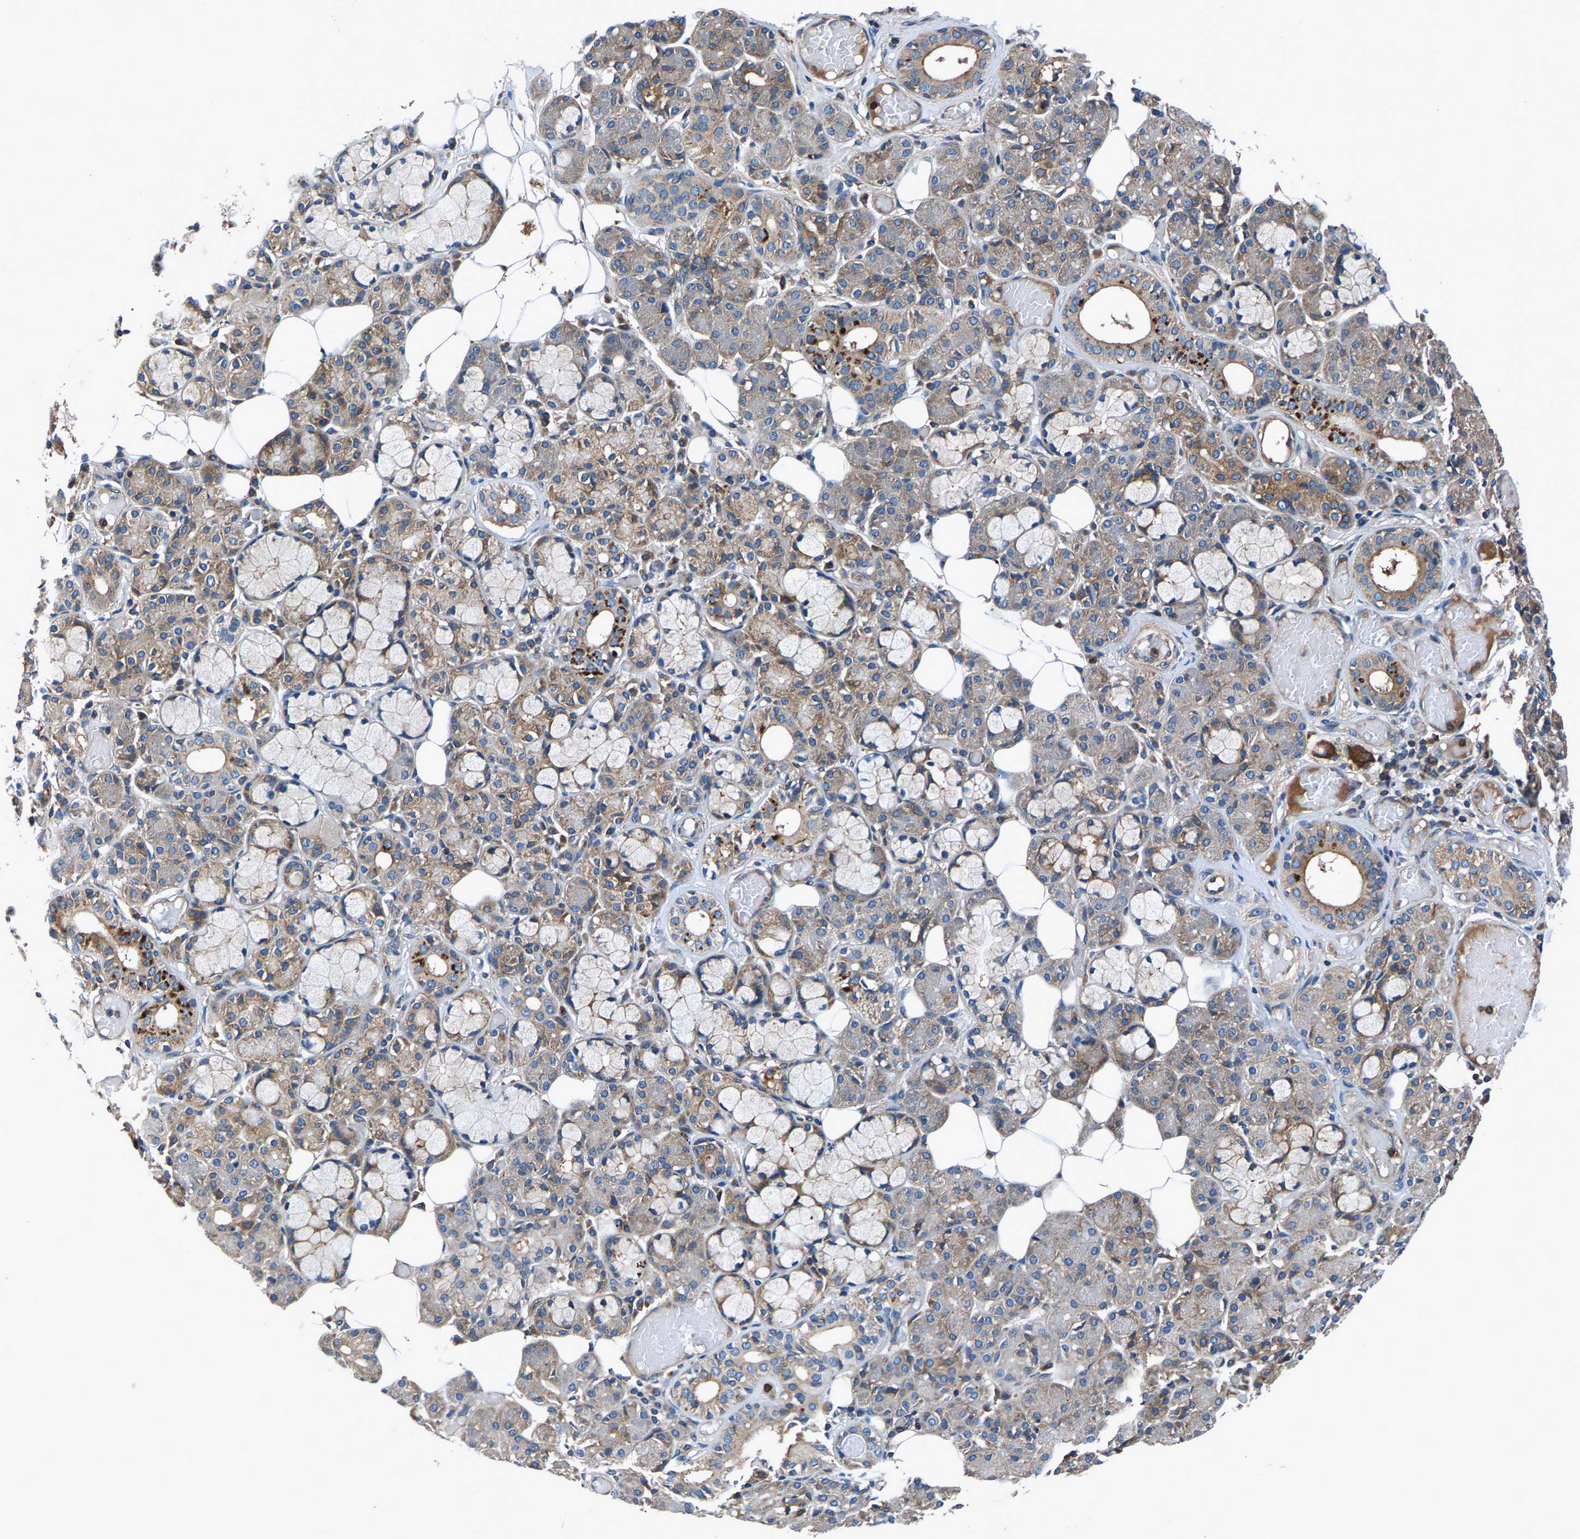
{"staining": {"intensity": "moderate", "quantity": "25%-75%", "location": "cytoplasmic/membranous"}, "tissue": "salivary gland", "cell_type": "Glandular cells", "image_type": "normal", "snomed": [{"axis": "morphology", "description": "Normal tissue, NOS"}, {"axis": "topography", "description": "Salivary gland"}], "caption": "Unremarkable salivary gland exhibits moderate cytoplasmic/membranous staining in about 25%-75% of glandular cells (Brightfield microscopy of DAB IHC at high magnification)..", "gene": "LPCAT1", "patient": {"sex": "male", "age": 63}}